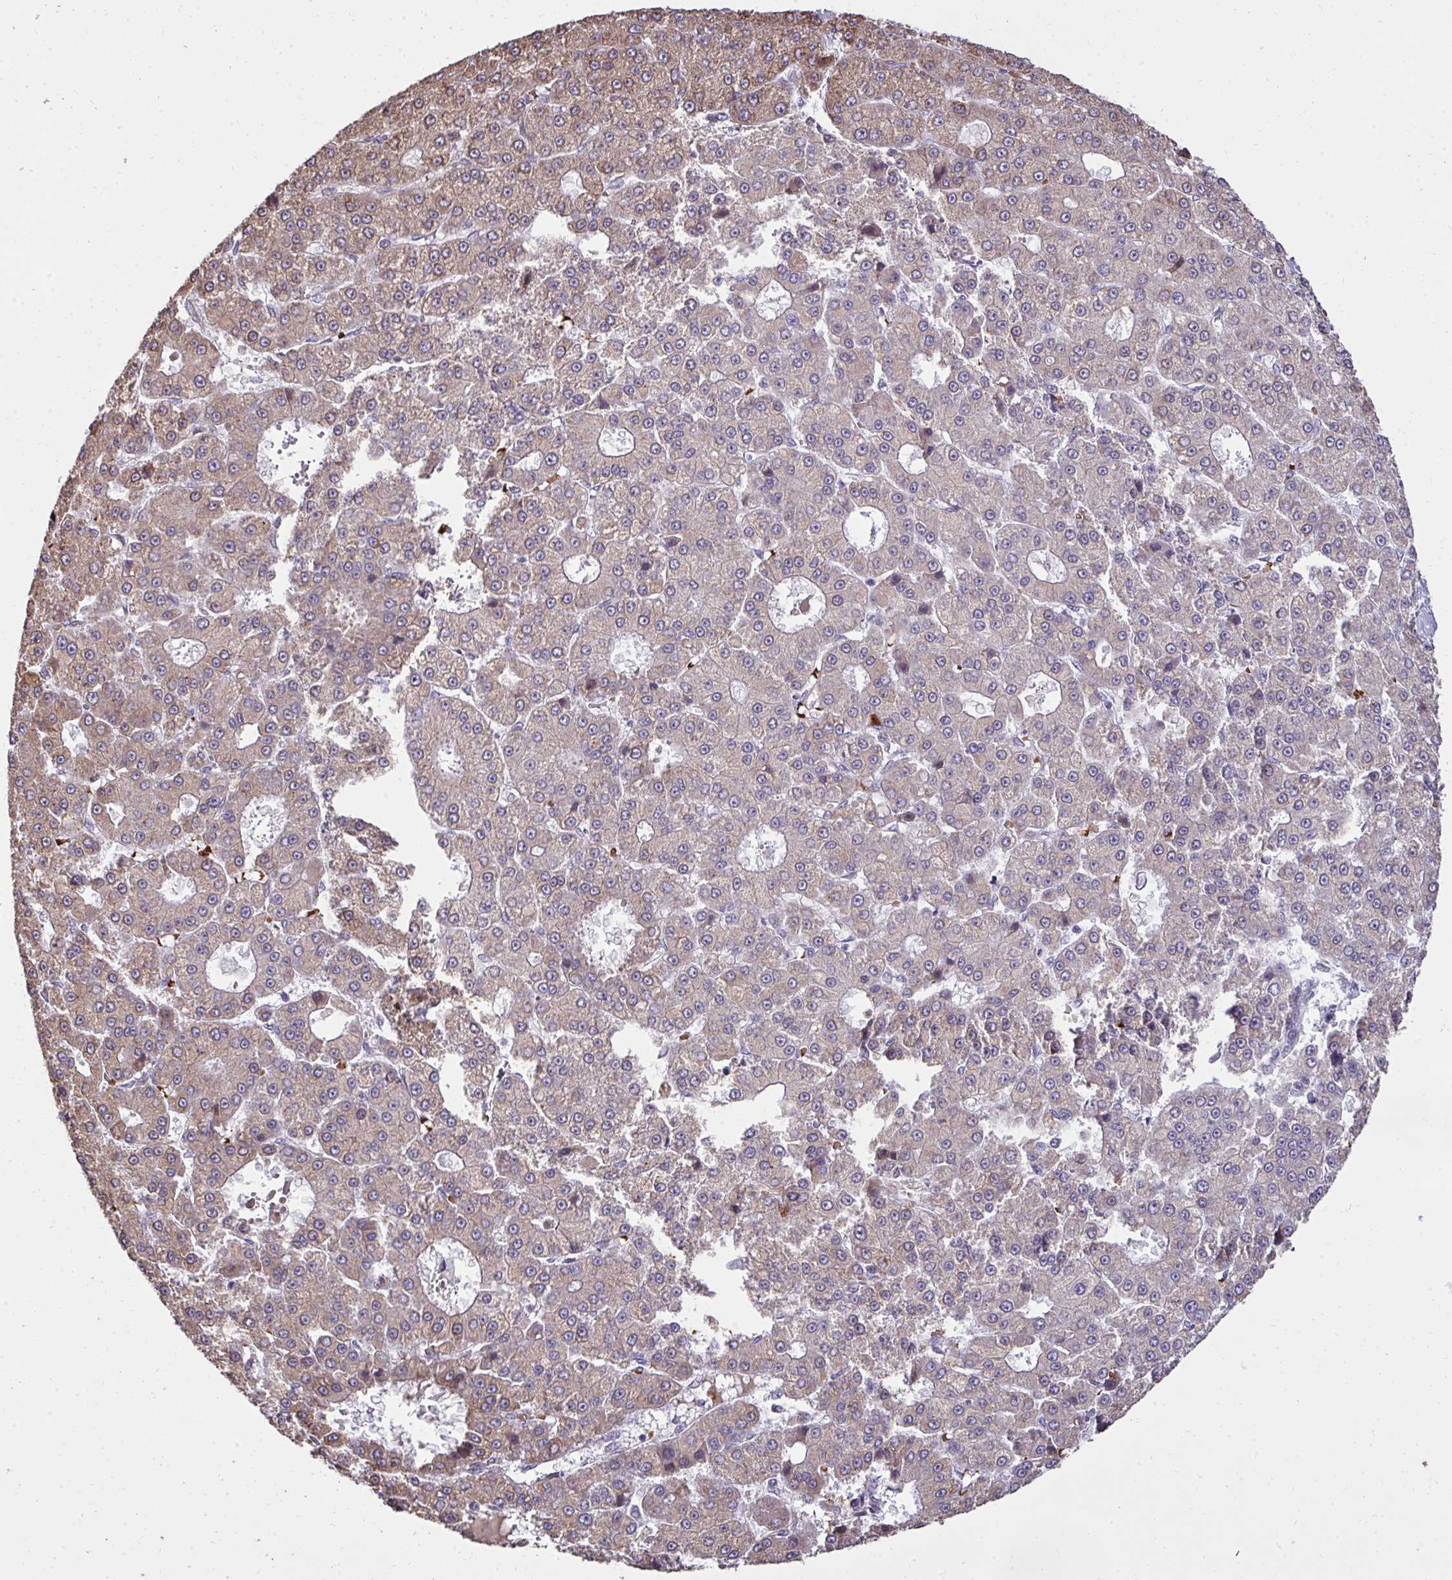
{"staining": {"intensity": "weak", "quantity": "25%-75%", "location": "cytoplasmic/membranous"}, "tissue": "liver cancer", "cell_type": "Tumor cells", "image_type": "cancer", "snomed": [{"axis": "morphology", "description": "Carcinoma, Hepatocellular, NOS"}, {"axis": "topography", "description": "Liver"}], "caption": "Weak cytoplasmic/membranous positivity for a protein is seen in approximately 25%-75% of tumor cells of liver hepatocellular carcinoma using immunohistochemistry (IHC).", "gene": "FIBCD1", "patient": {"sex": "male", "age": 70}}